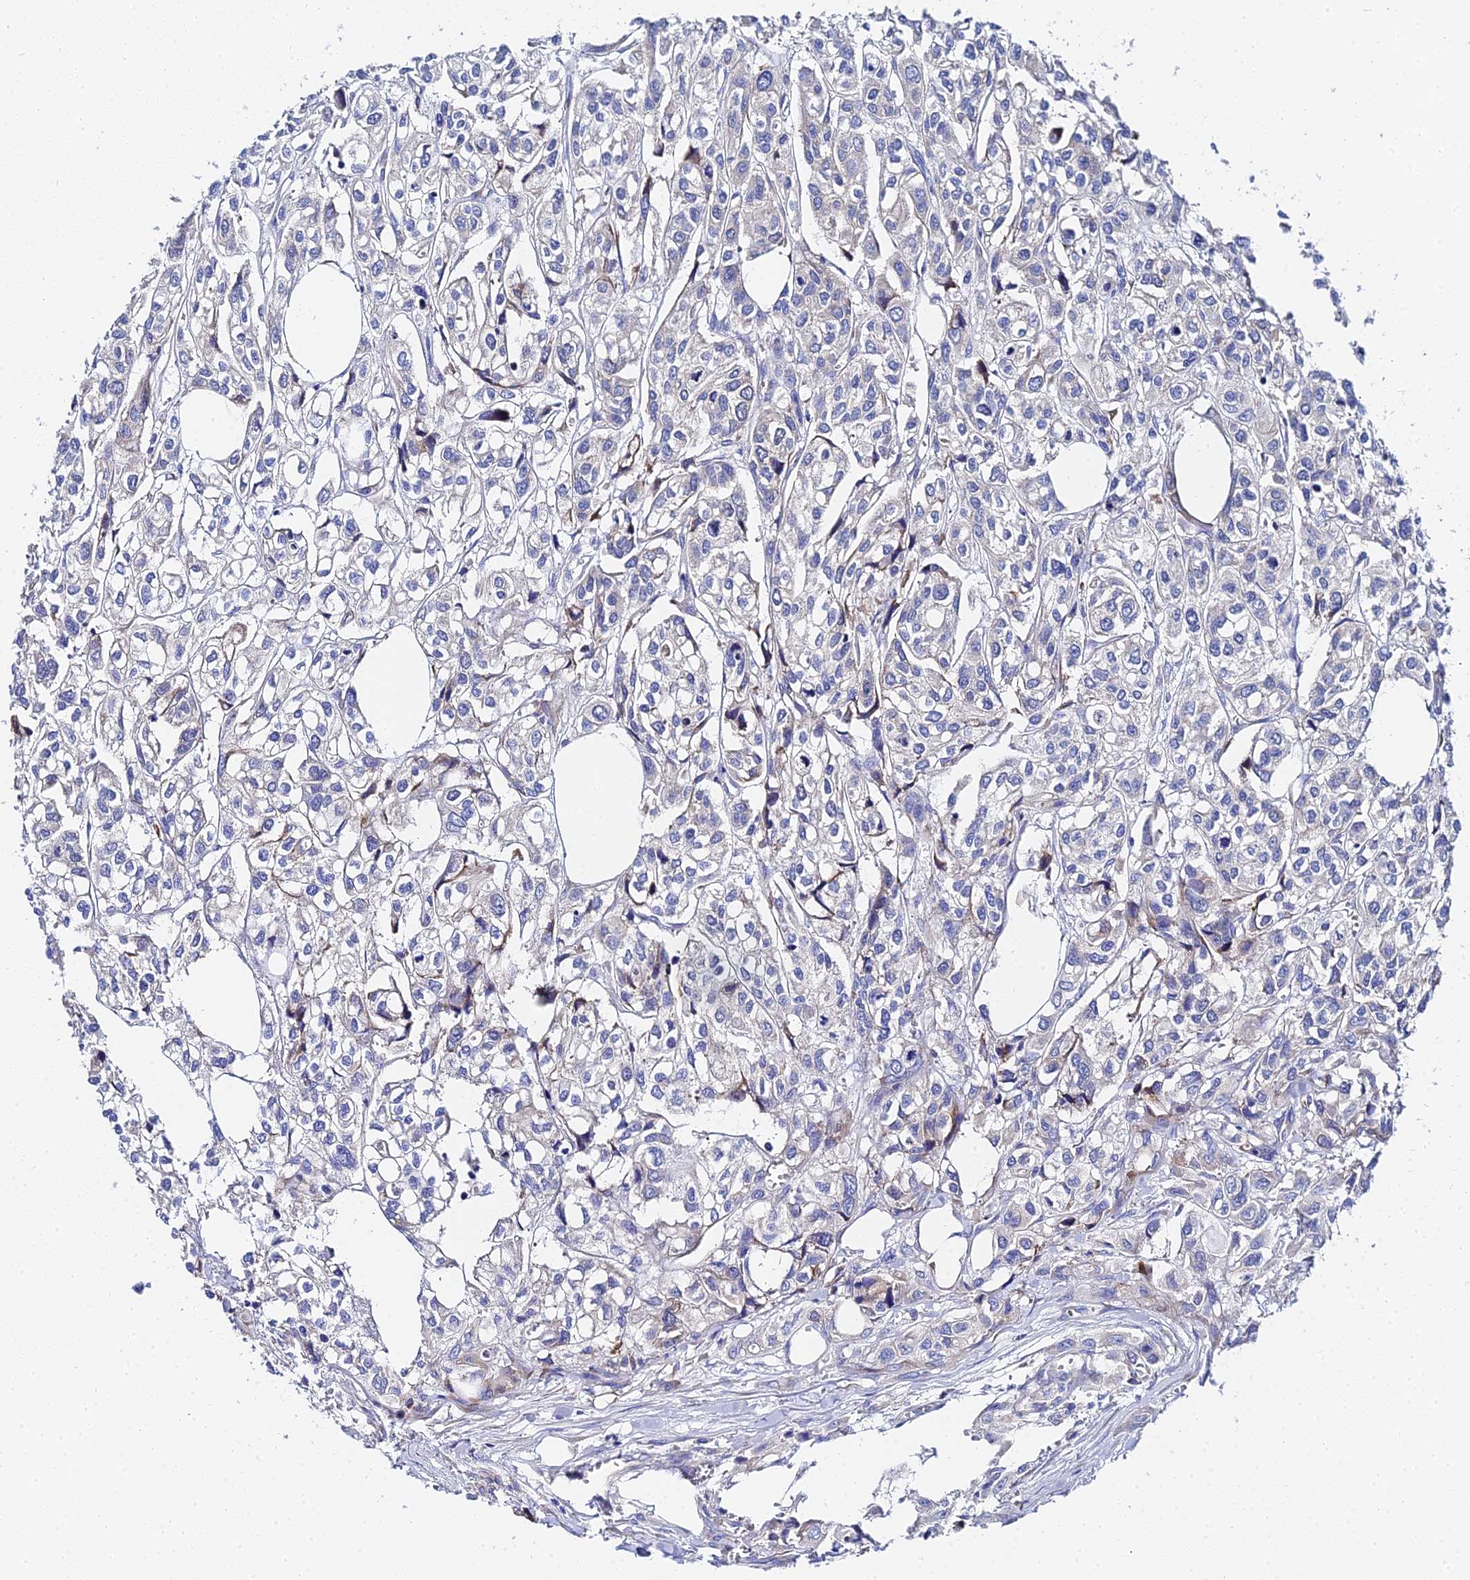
{"staining": {"intensity": "negative", "quantity": "none", "location": "none"}, "tissue": "urothelial cancer", "cell_type": "Tumor cells", "image_type": "cancer", "snomed": [{"axis": "morphology", "description": "Urothelial carcinoma, High grade"}, {"axis": "topography", "description": "Urinary bladder"}], "caption": "Tumor cells are negative for brown protein staining in urothelial cancer.", "gene": "PTTG1", "patient": {"sex": "male", "age": 67}}